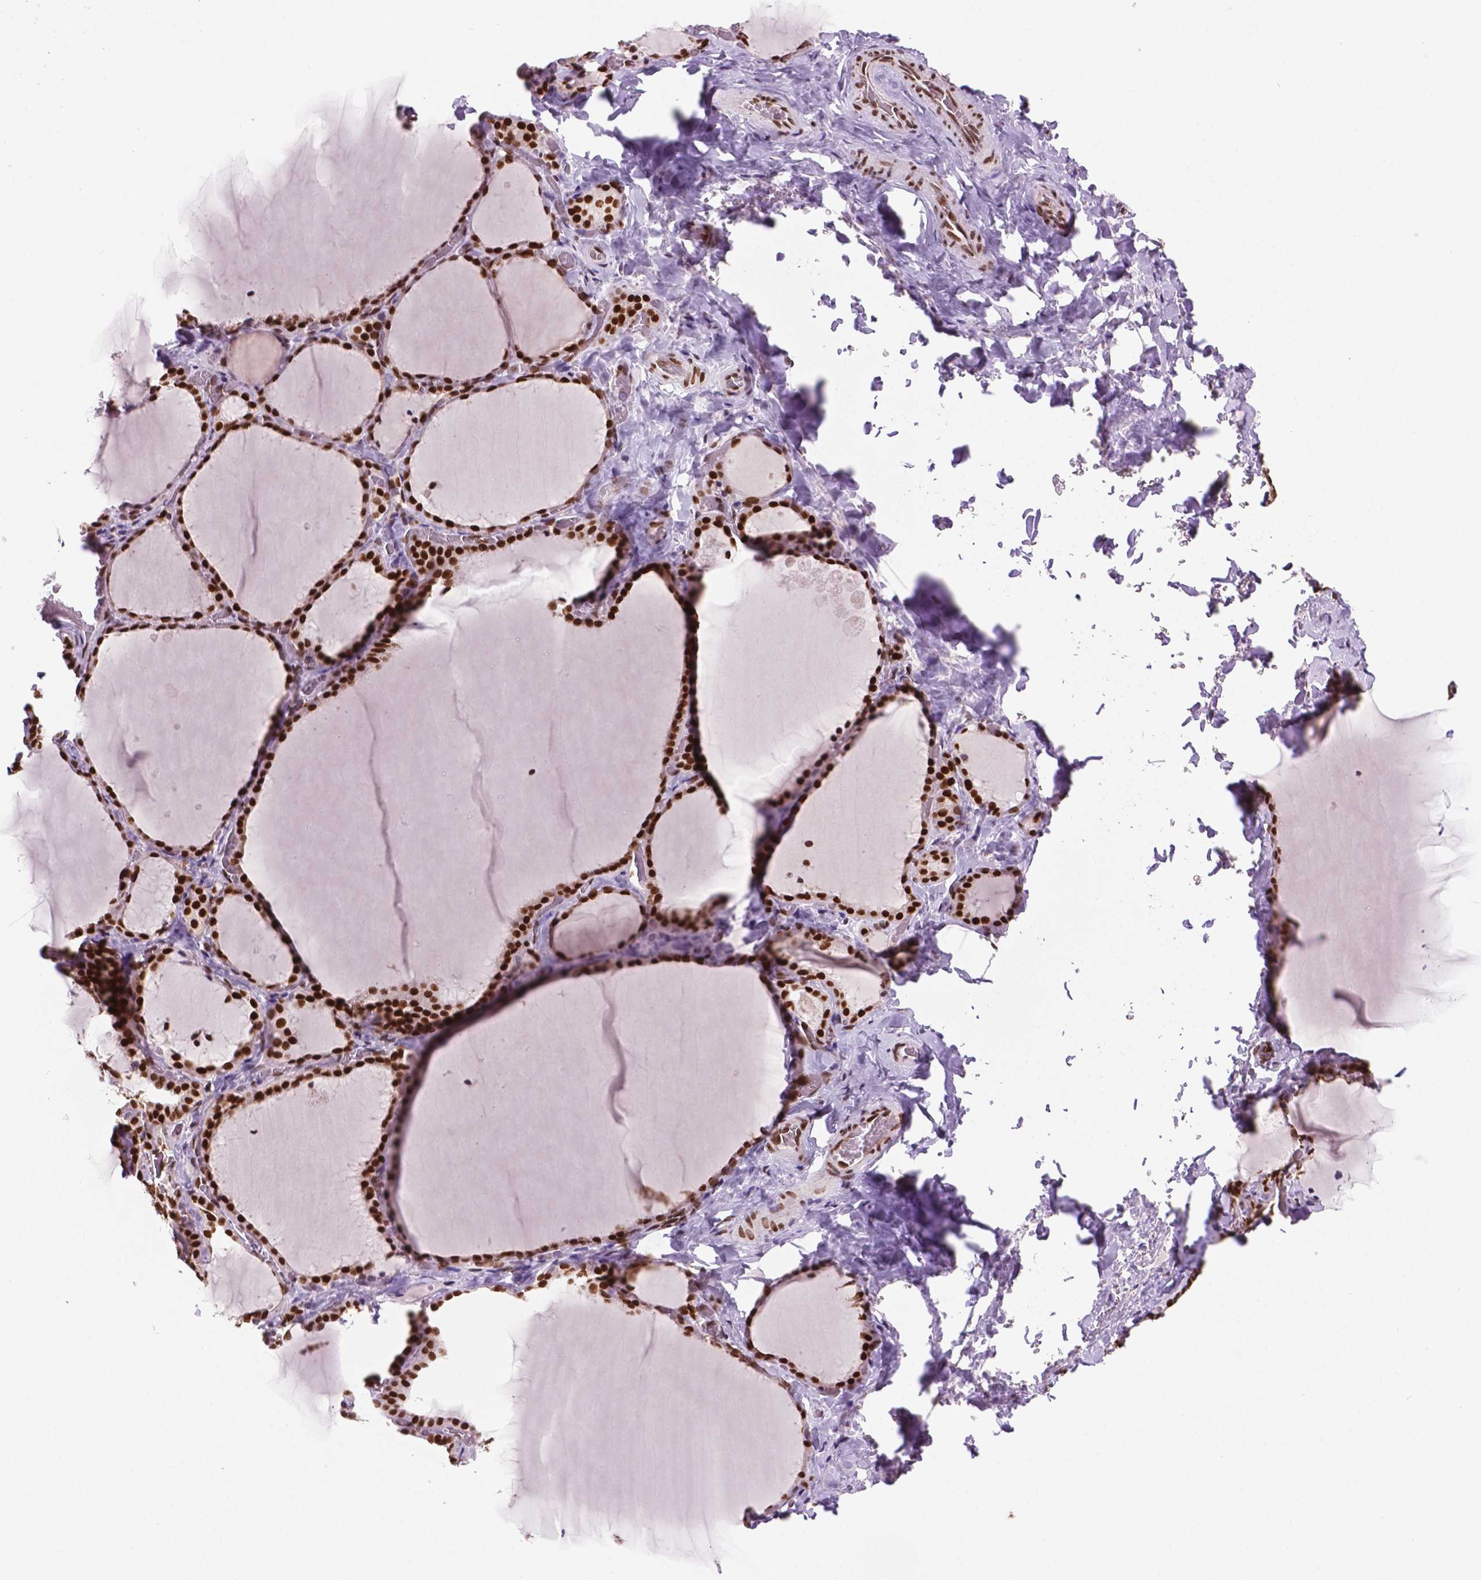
{"staining": {"intensity": "strong", "quantity": ">75%", "location": "nuclear"}, "tissue": "thyroid gland", "cell_type": "Glandular cells", "image_type": "normal", "snomed": [{"axis": "morphology", "description": "Normal tissue, NOS"}, {"axis": "topography", "description": "Thyroid gland"}], "caption": "This micrograph shows immunohistochemistry (IHC) staining of normal thyroid gland, with high strong nuclear positivity in approximately >75% of glandular cells.", "gene": "MLH1", "patient": {"sex": "female", "age": 22}}